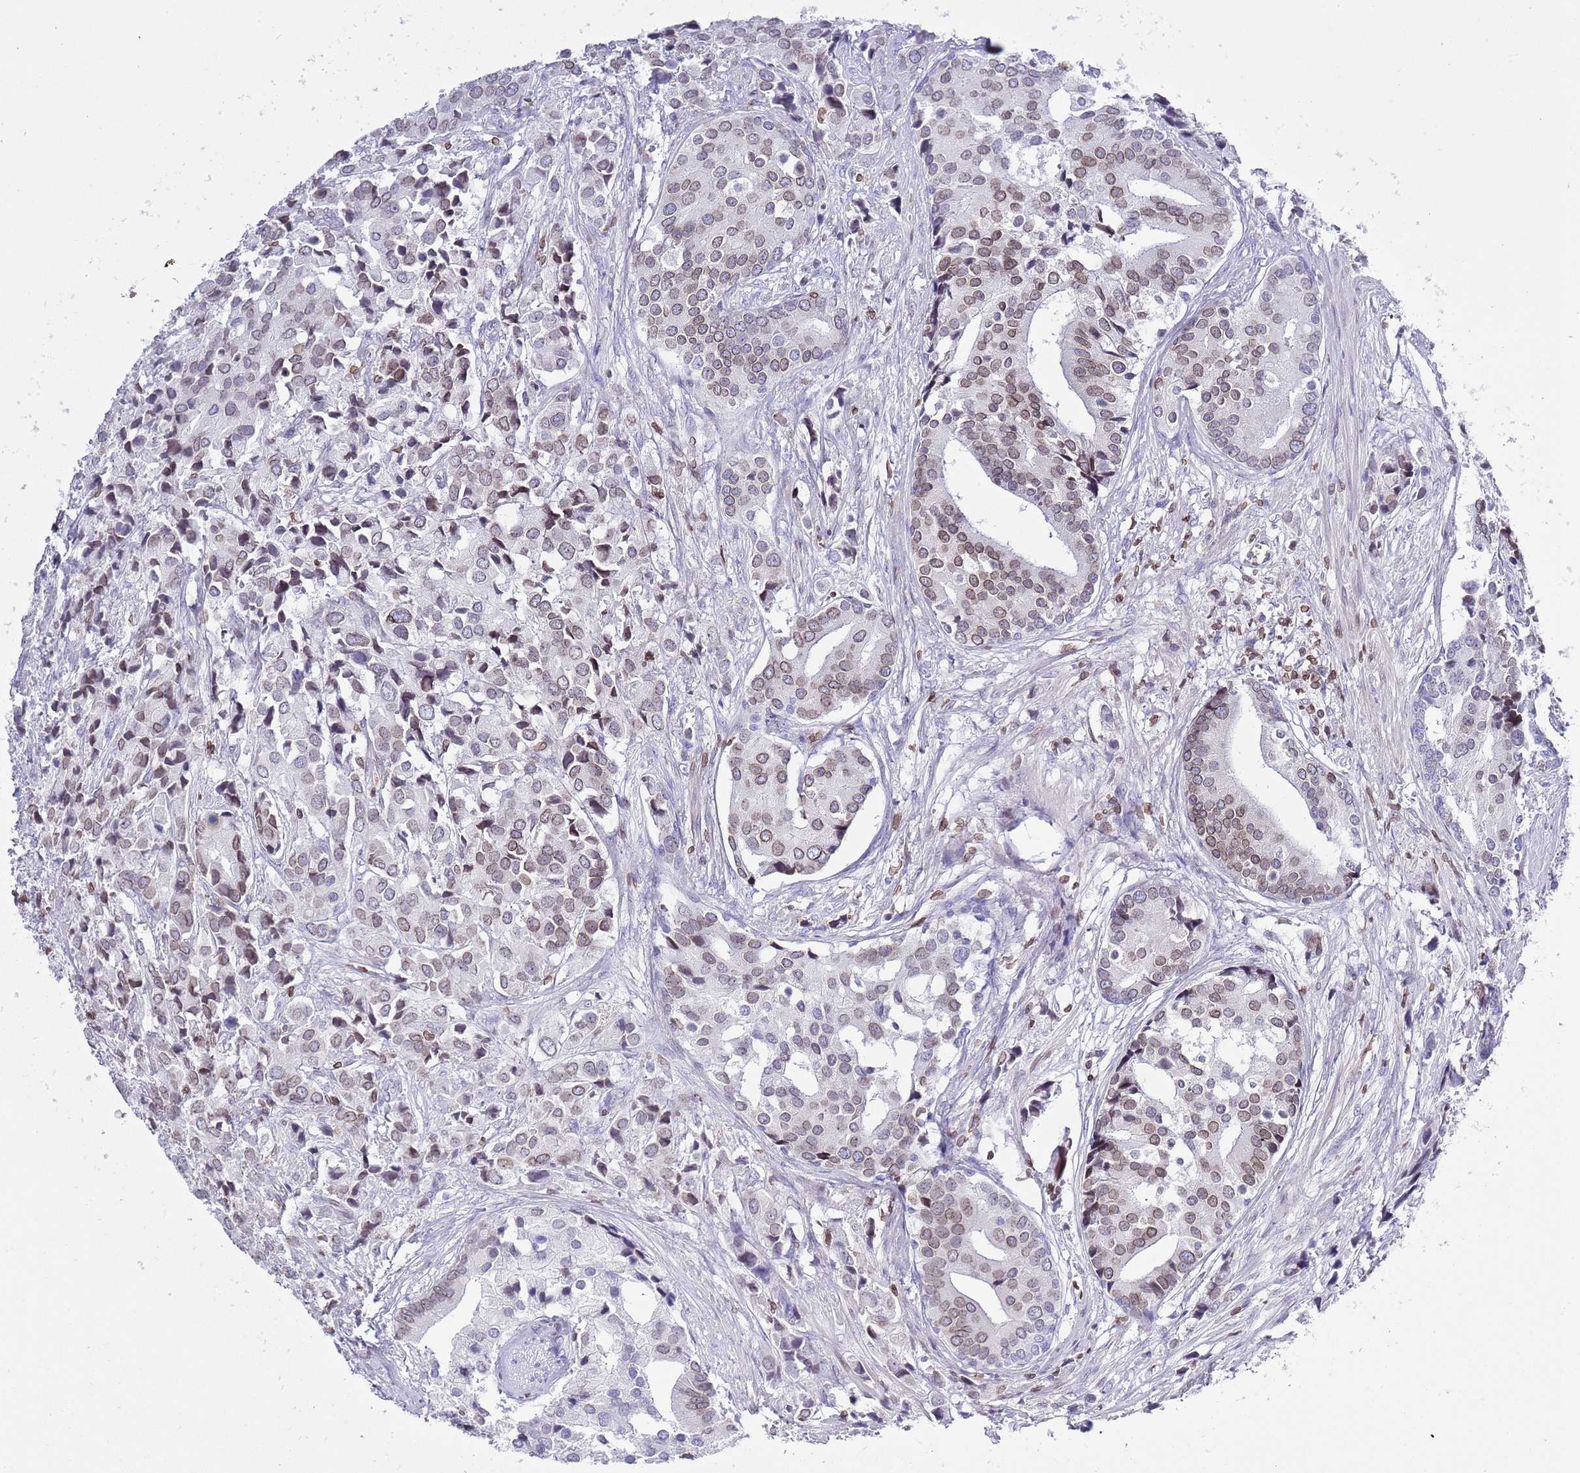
{"staining": {"intensity": "weak", "quantity": "25%-75%", "location": "cytoplasmic/membranous,nuclear"}, "tissue": "prostate cancer", "cell_type": "Tumor cells", "image_type": "cancer", "snomed": [{"axis": "morphology", "description": "Adenocarcinoma, High grade"}, {"axis": "topography", "description": "Prostate"}], "caption": "Immunohistochemical staining of human prostate cancer (adenocarcinoma (high-grade)) displays low levels of weak cytoplasmic/membranous and nuclear protein positivity in about 25%-75% of tumor cells. (DAB (3,3'-diaminobenzidine) IHC, brown staining for protein, blue staining for nuclei).", "gene": "LBR", "patient": {"sex": "male", "age": 62}}